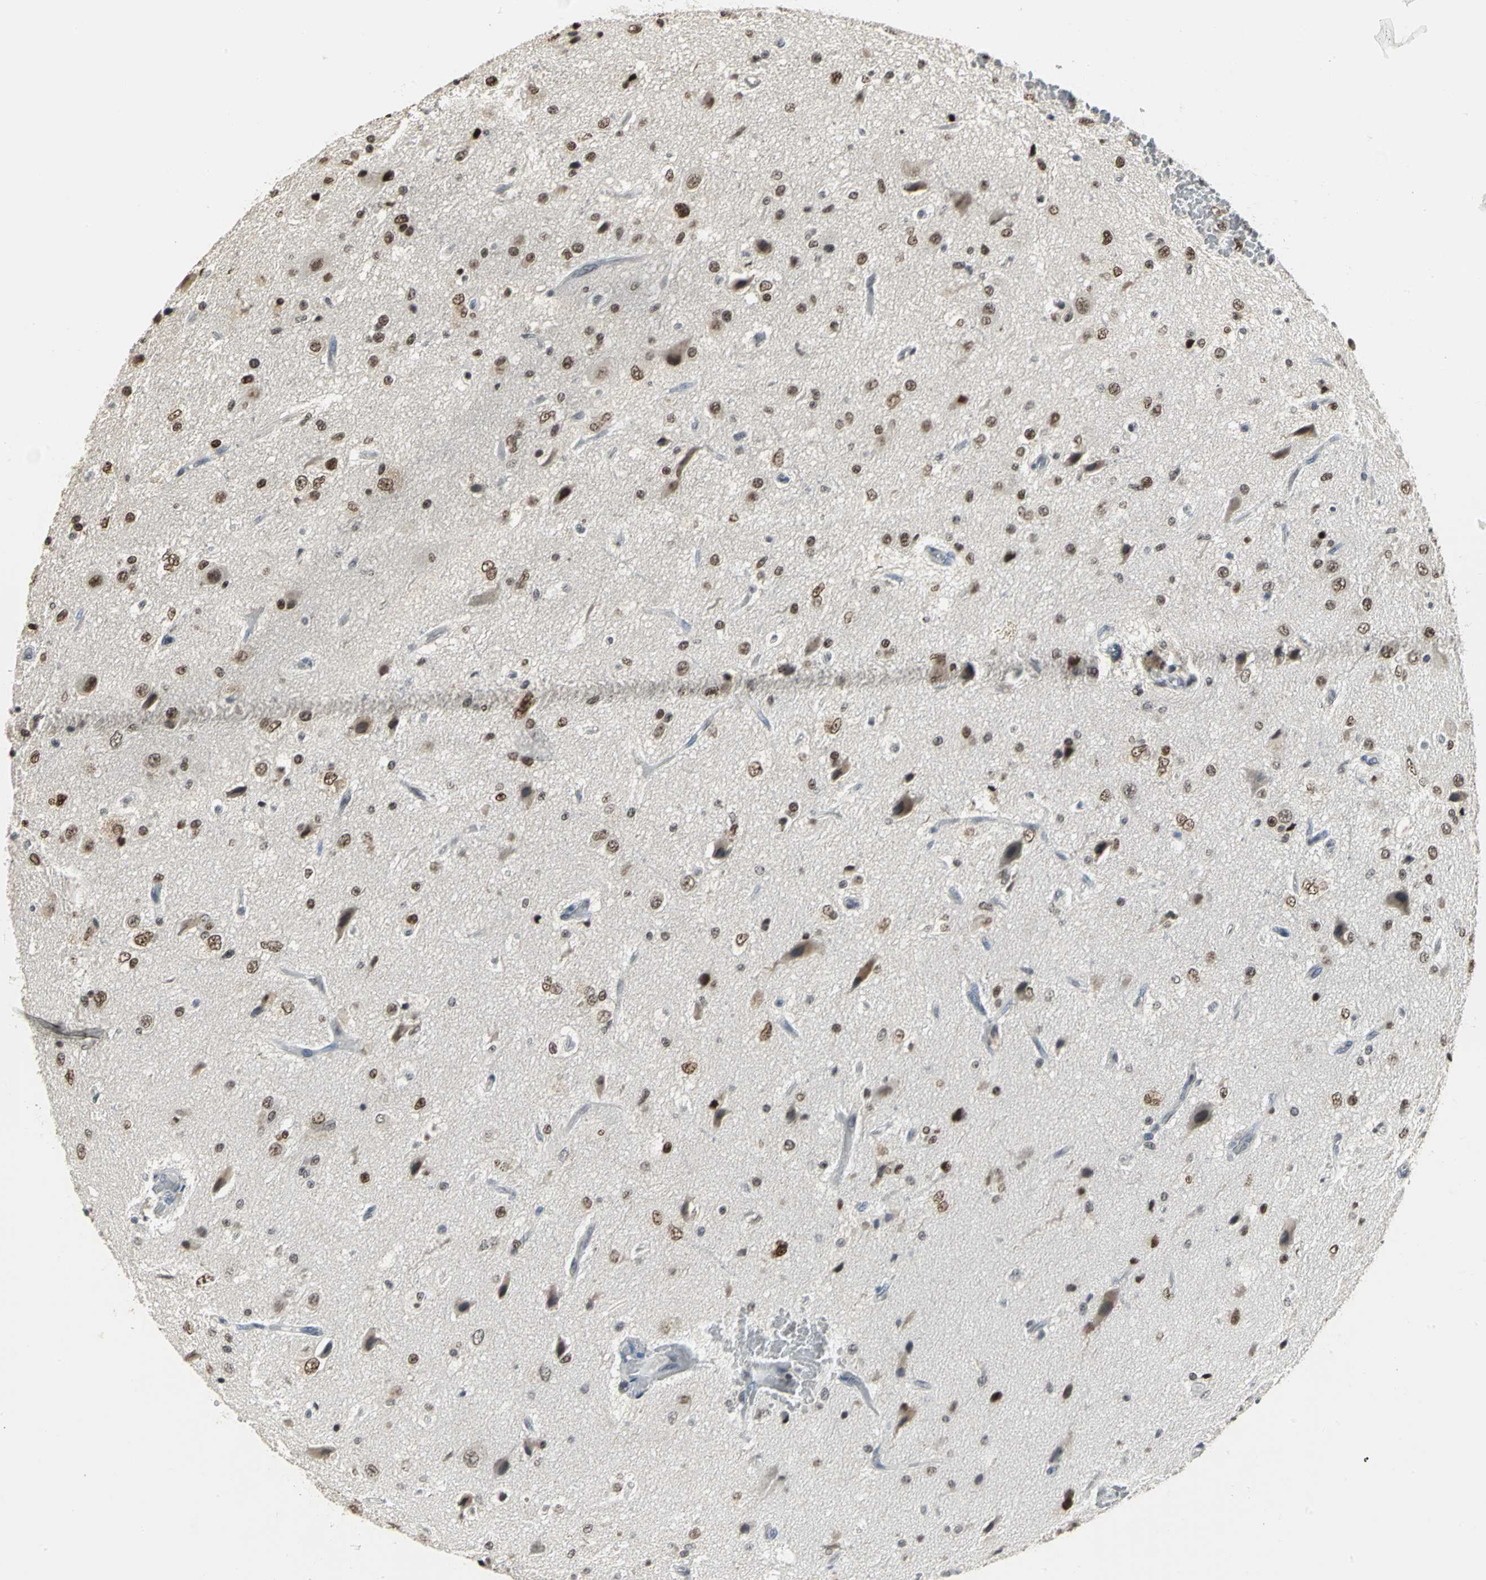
{"staining": {"intensity": "strong", "quantity": ">75%", "location": "nuclear"}, "tissue": "glioma", "cell_type": "Tumor cells", "image_type": "cancer", "snomed": [{"axis": "morphology", "description": "Glioma, malignant, High grade"}, {"axis": "topography", "description": "pancreas cauda"}], "caption": "There is high levels of strong nuclear expression in tumor cells of malignant glioma (high-grade), as demonstrated by immunohistochemical staining (brown color).", "gene": "CCDC88C", "patient": {"sex": "male", "age": 60}}